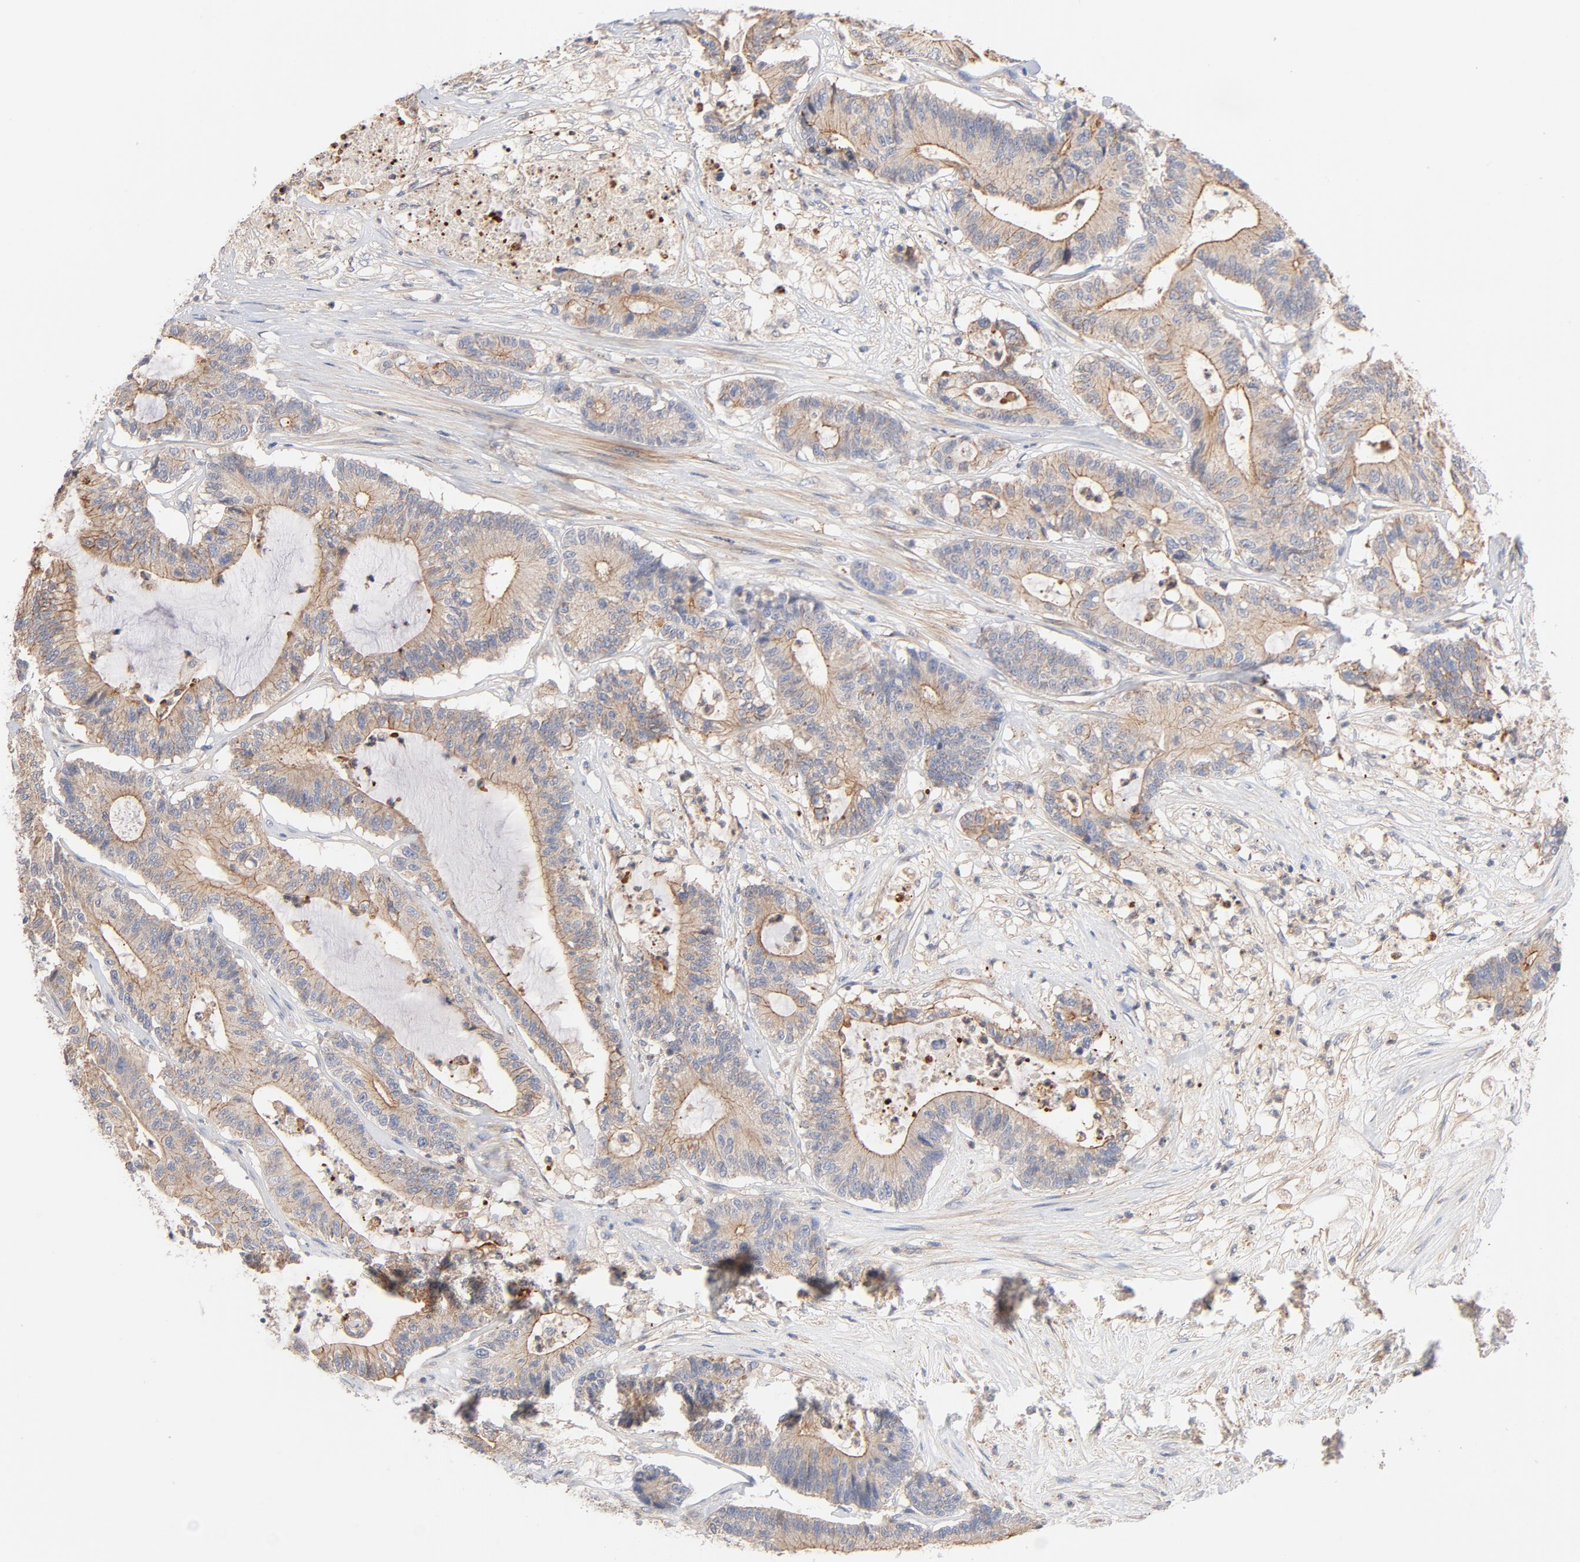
{"staining": {"intensity": "moderate", "quantity": ">75%", "location": "cytoplasmic/membranous"}, "tissue": "colorectal cancer", "cell_type": "Tumor cells", "image_type": "cancer", "snomed": [{"axis": "morphology", "description": "Adenocarcinoma, NOS"}, {"axis": "topography", "description": "Colon"}], "caption": "This is a histology image of immunohistochemistry staining of colorectal cancer, which shows moderate expression in the cytoplasmic/membranous of tumor cells.", "gene": "STRN3", "patient": {"sex": "female", "age": 84}}